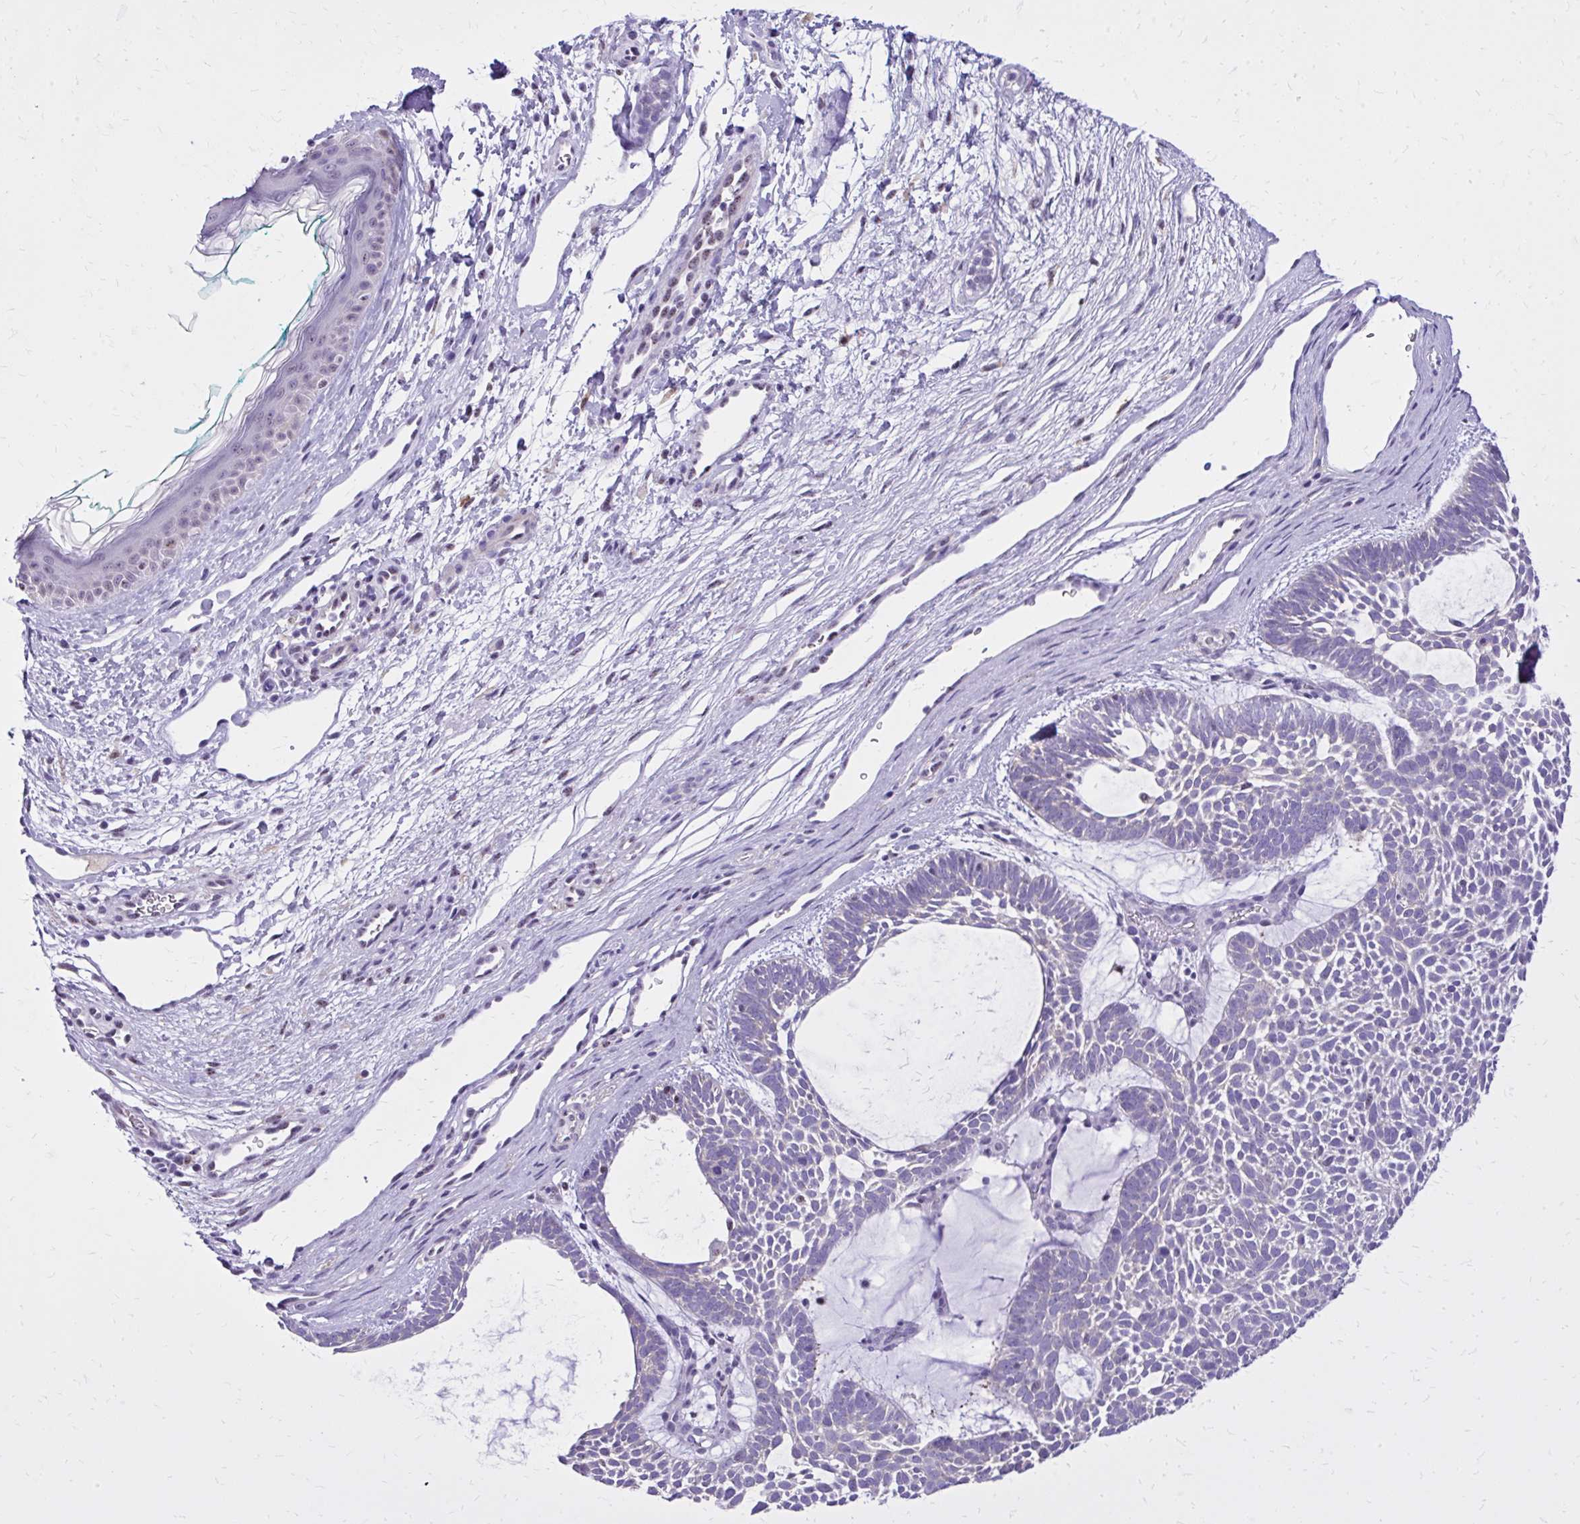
{"staining": {"intensity": "negative", "quantity": "none", "location": "none"}, "tissue": "skin cancer", "cell_type": "Tumor cells", "image_type": "cancer", "snomed": [{"axis": "morphology", "description": "Basal cell carcinoma"}, {"axis": "topography", "description": "Skin"}, {"axis": "topography", "description": "Skin of face"}], "caption": "The image displays no staining of tumor cells in skin cancer (basal cell carcinoma).", "gene": "RASL11B", "patient": {"sex": "male", "age": 83}}